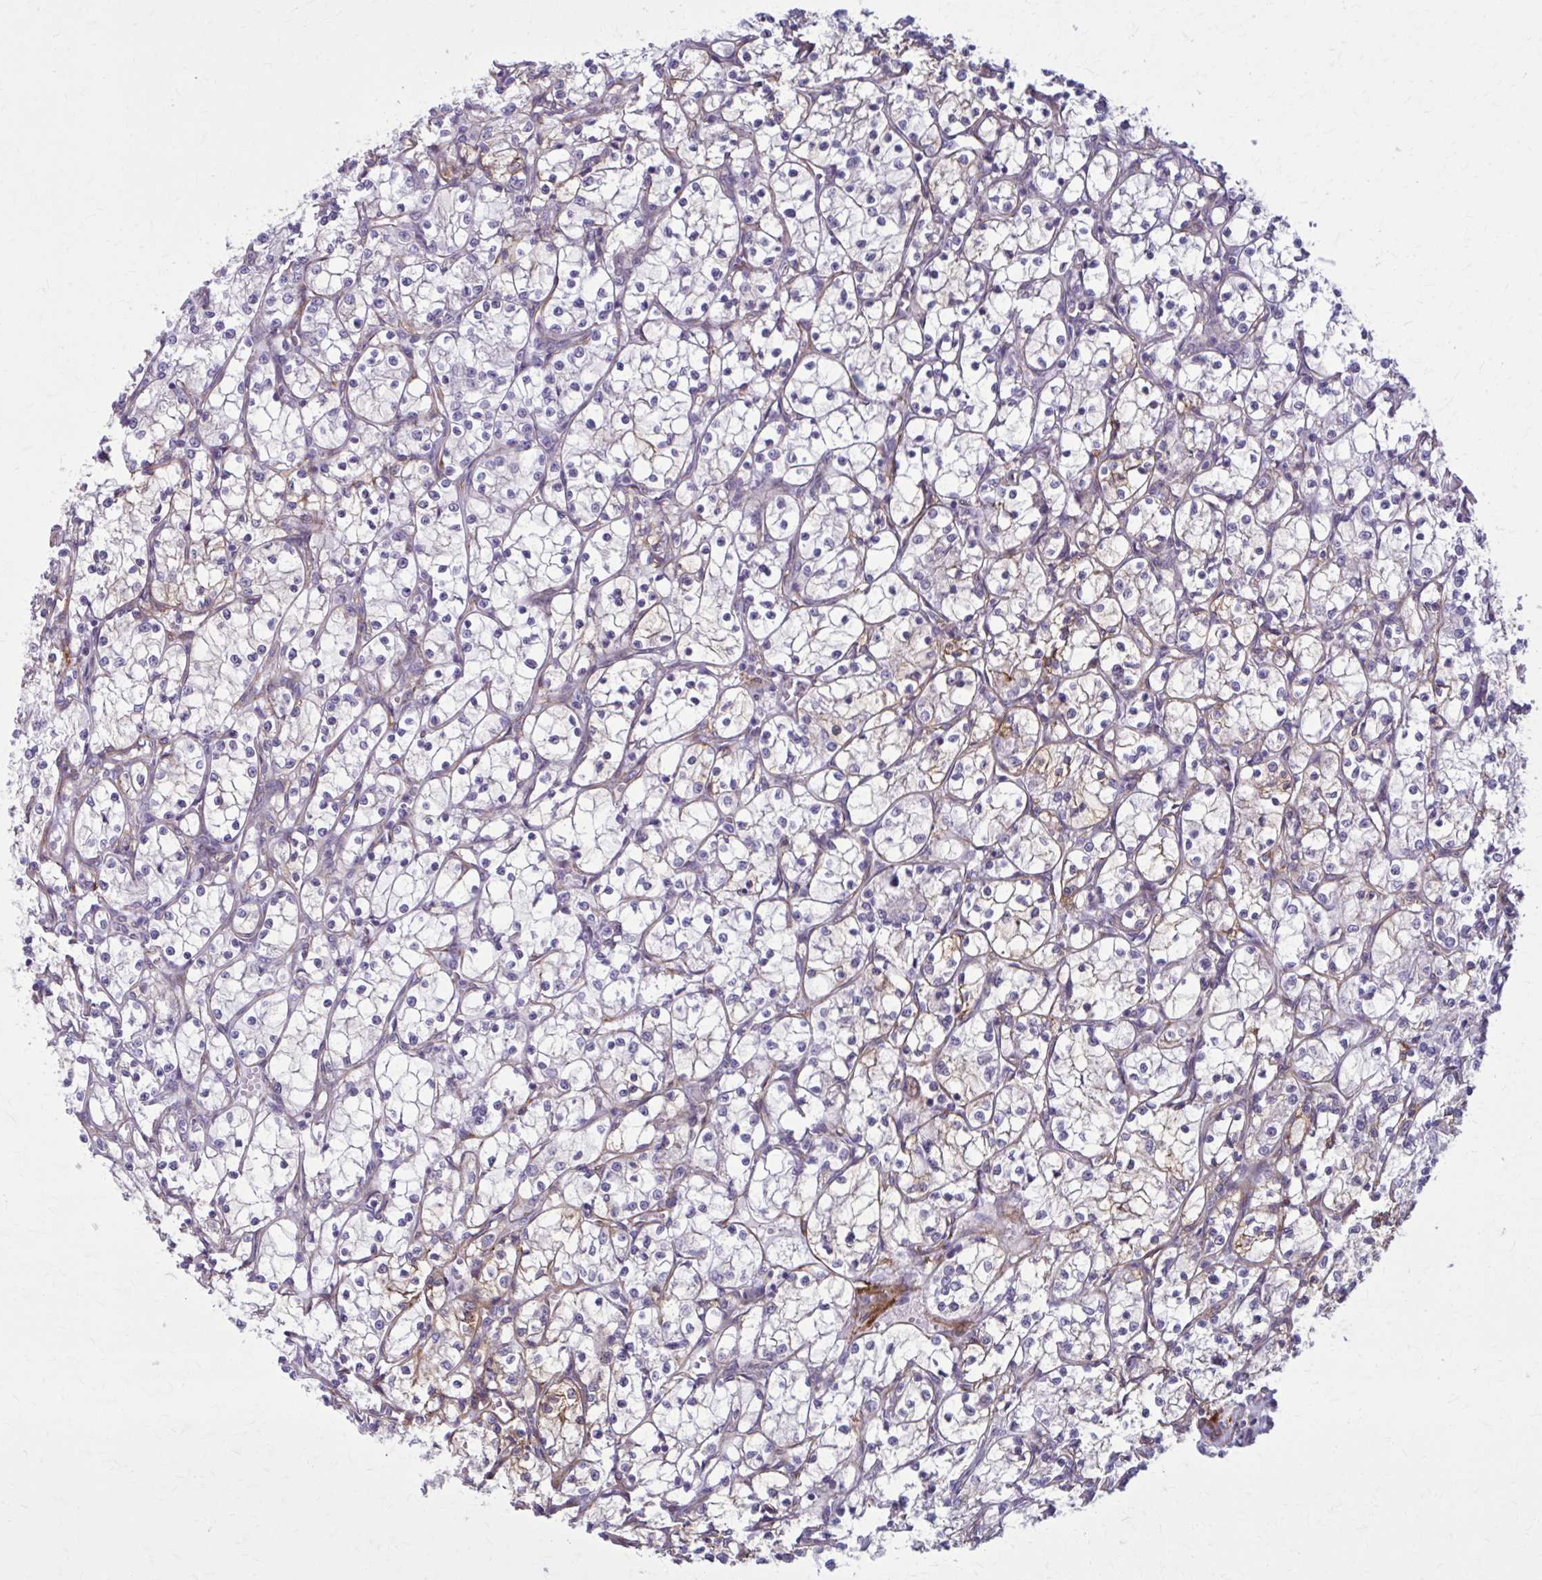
{"staining": {"intensity": "weak", "quantity": "<25%", "location": "cytoplasmic/membranous"}, "tissue": "renal cancer", "cell_type": "Tumor cells", "image_type": "cancer", "snomed": [{"axis": "morphology", "description": "Adenocarcinoma, NOS"}, {"axis": "topography", "description": "Kidney"}], "caption": "Immunohistochemical staining of renal adenocarcinoma shows no significant expression in tumor cells. (DAB IHC with hematoxylin counter stain).", "gene": "AKAP12", "patient": {"sex": "female", "age": 69}}